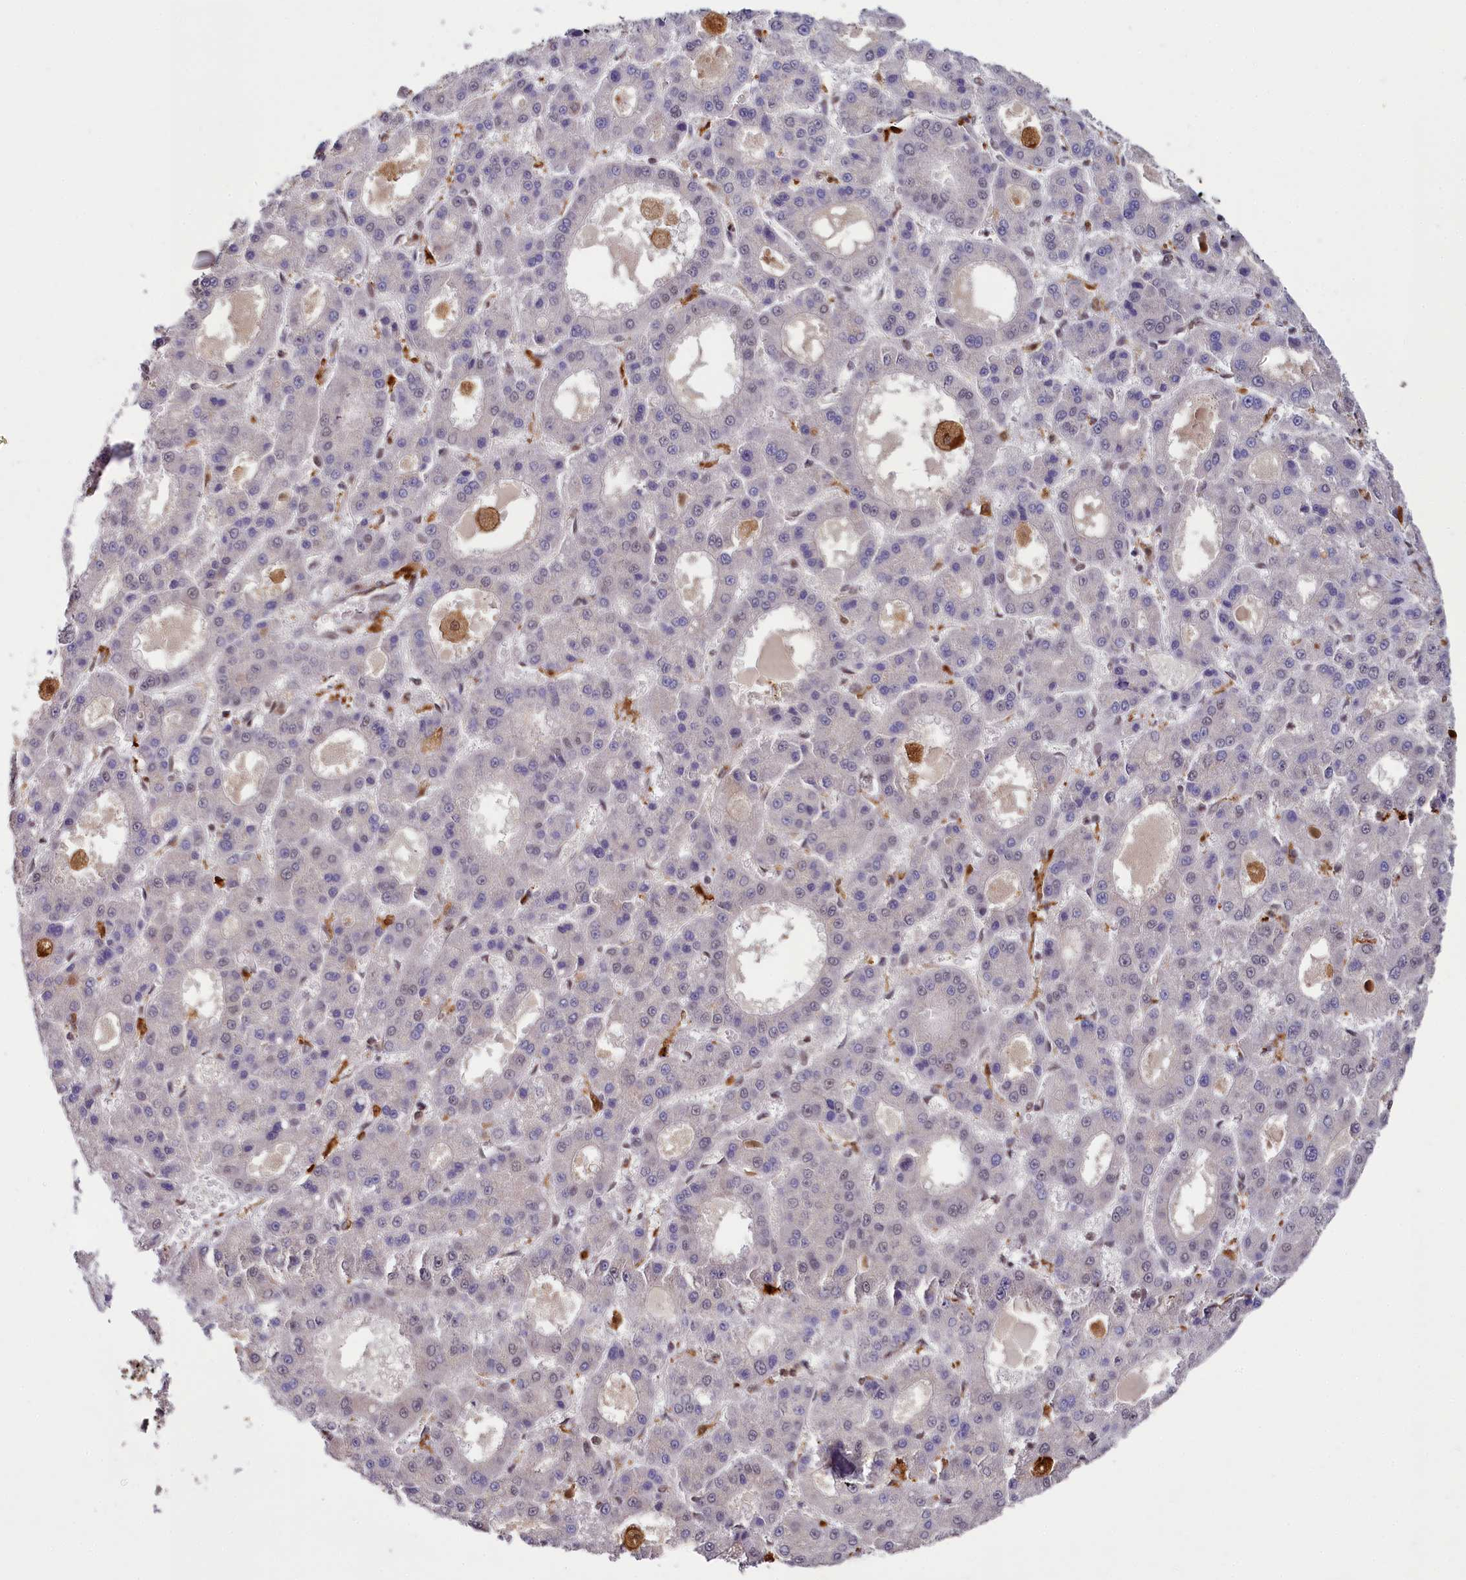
{"staining": {"intensity": "negative", "quantity": "none", "location": "none"}, "tissue": "liver cancer", "cell_type": "Tumor cells", "image_type": "cancer", "snomed": [{"axis": "morphology", "description": "Carcinoma, Hepatocellular, NOS"}, {"axis": "topography", "description": "Liver"}], "caption": "An immunohistochemistry image of liver cancer is shown. There is no staining in tumor cells of liver cancer.", "gene": "PPHLN1", "patient": {"sex": "male", "age": 70}}